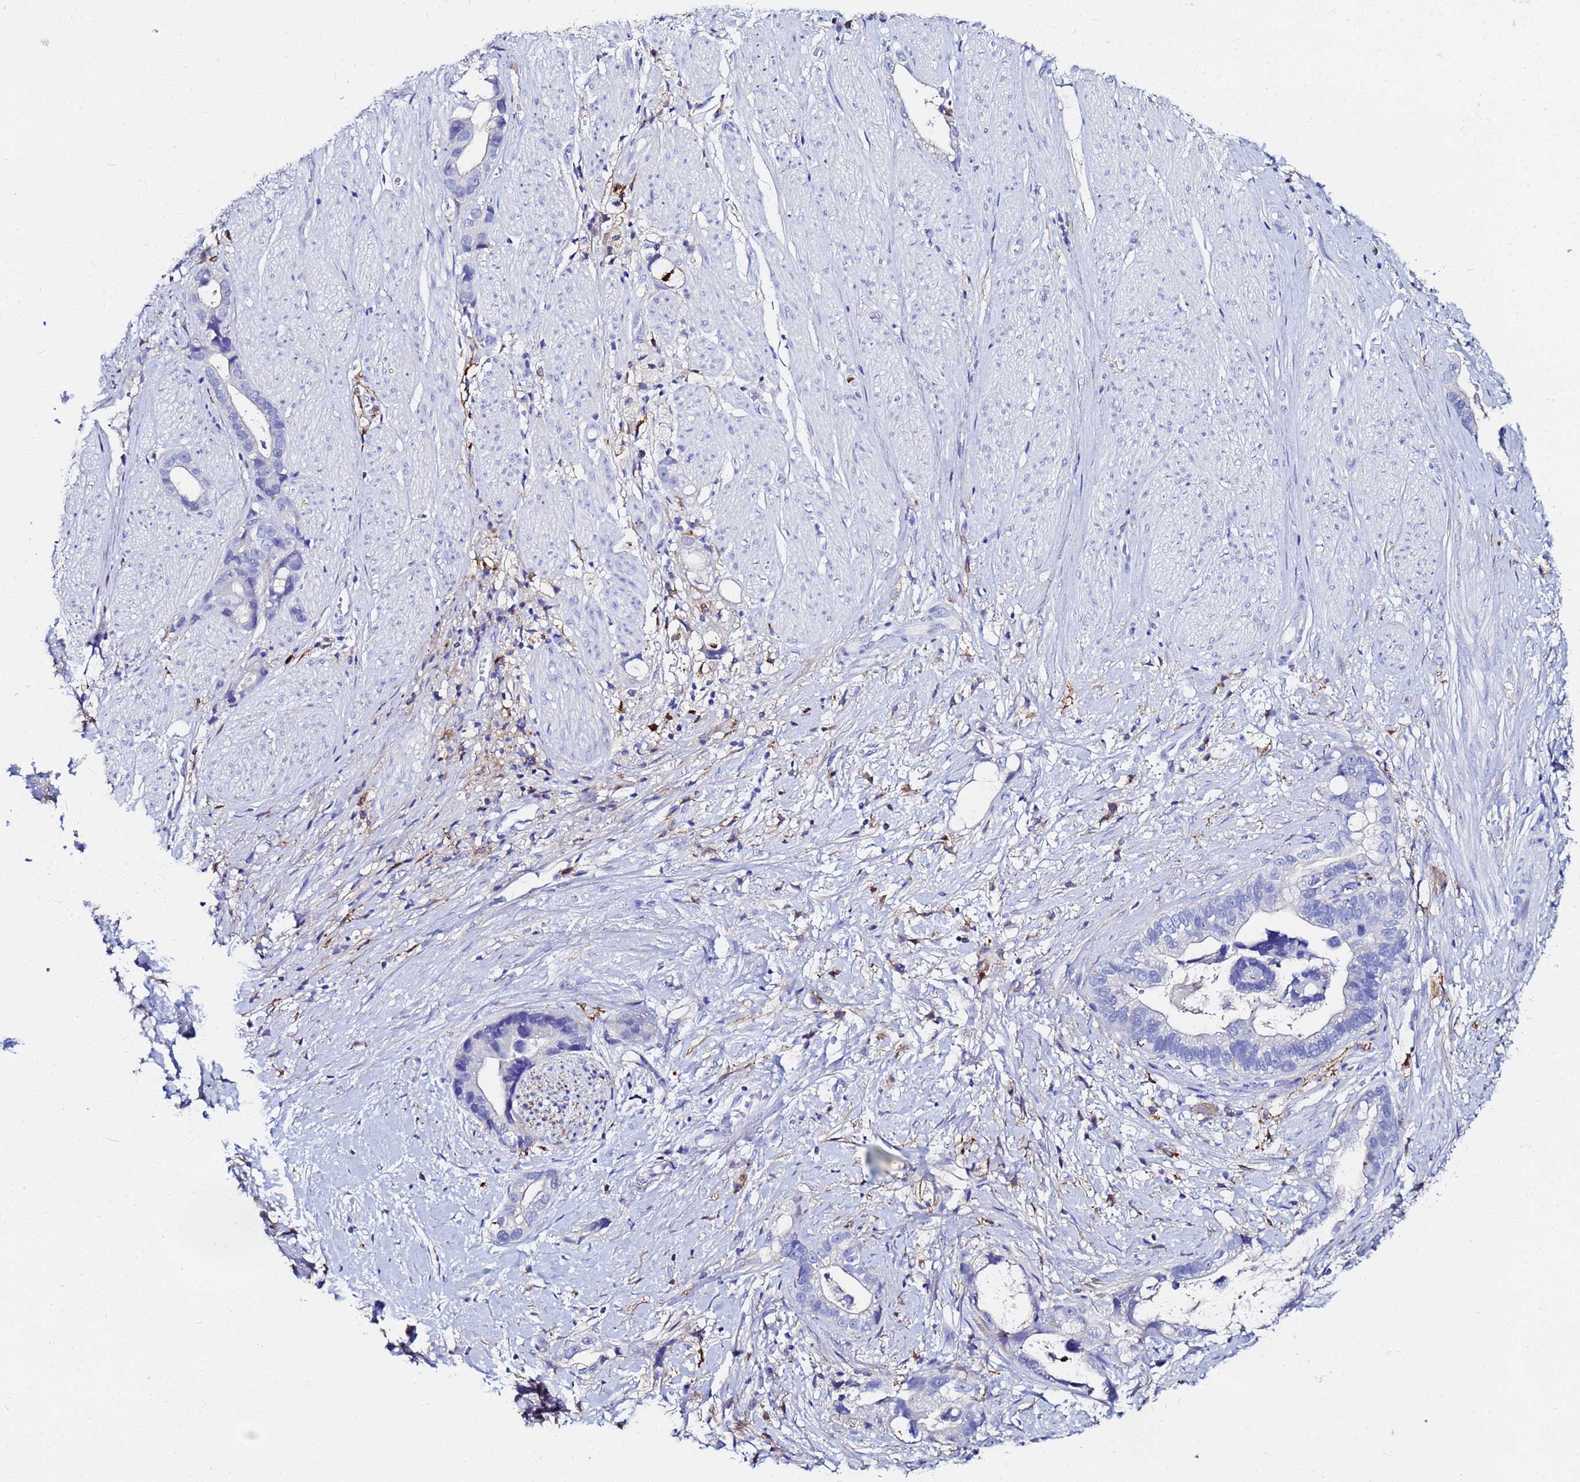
{"staining": {"intensity": "negative", "quantity": "none", "location": "none"}, "tissue": "stomach cancer", "cell_type": "Tumor cells", "image_type": "cancer", "snomed": [{"axis": "morphology", "description": "Adenocarcinoma, NOS"}, {"axis": "topography", "description": "Stomach"}], "caption": "This photomicrograph is of stomach adenocarcinoma stained with immunohistochemistry (IHC) to label a protein in brown with the nuclei are counter-stained blue. There is no positivity in tumor cells.", "gene": "BASP1", "patient": {"sex": "male", "age": 55}}